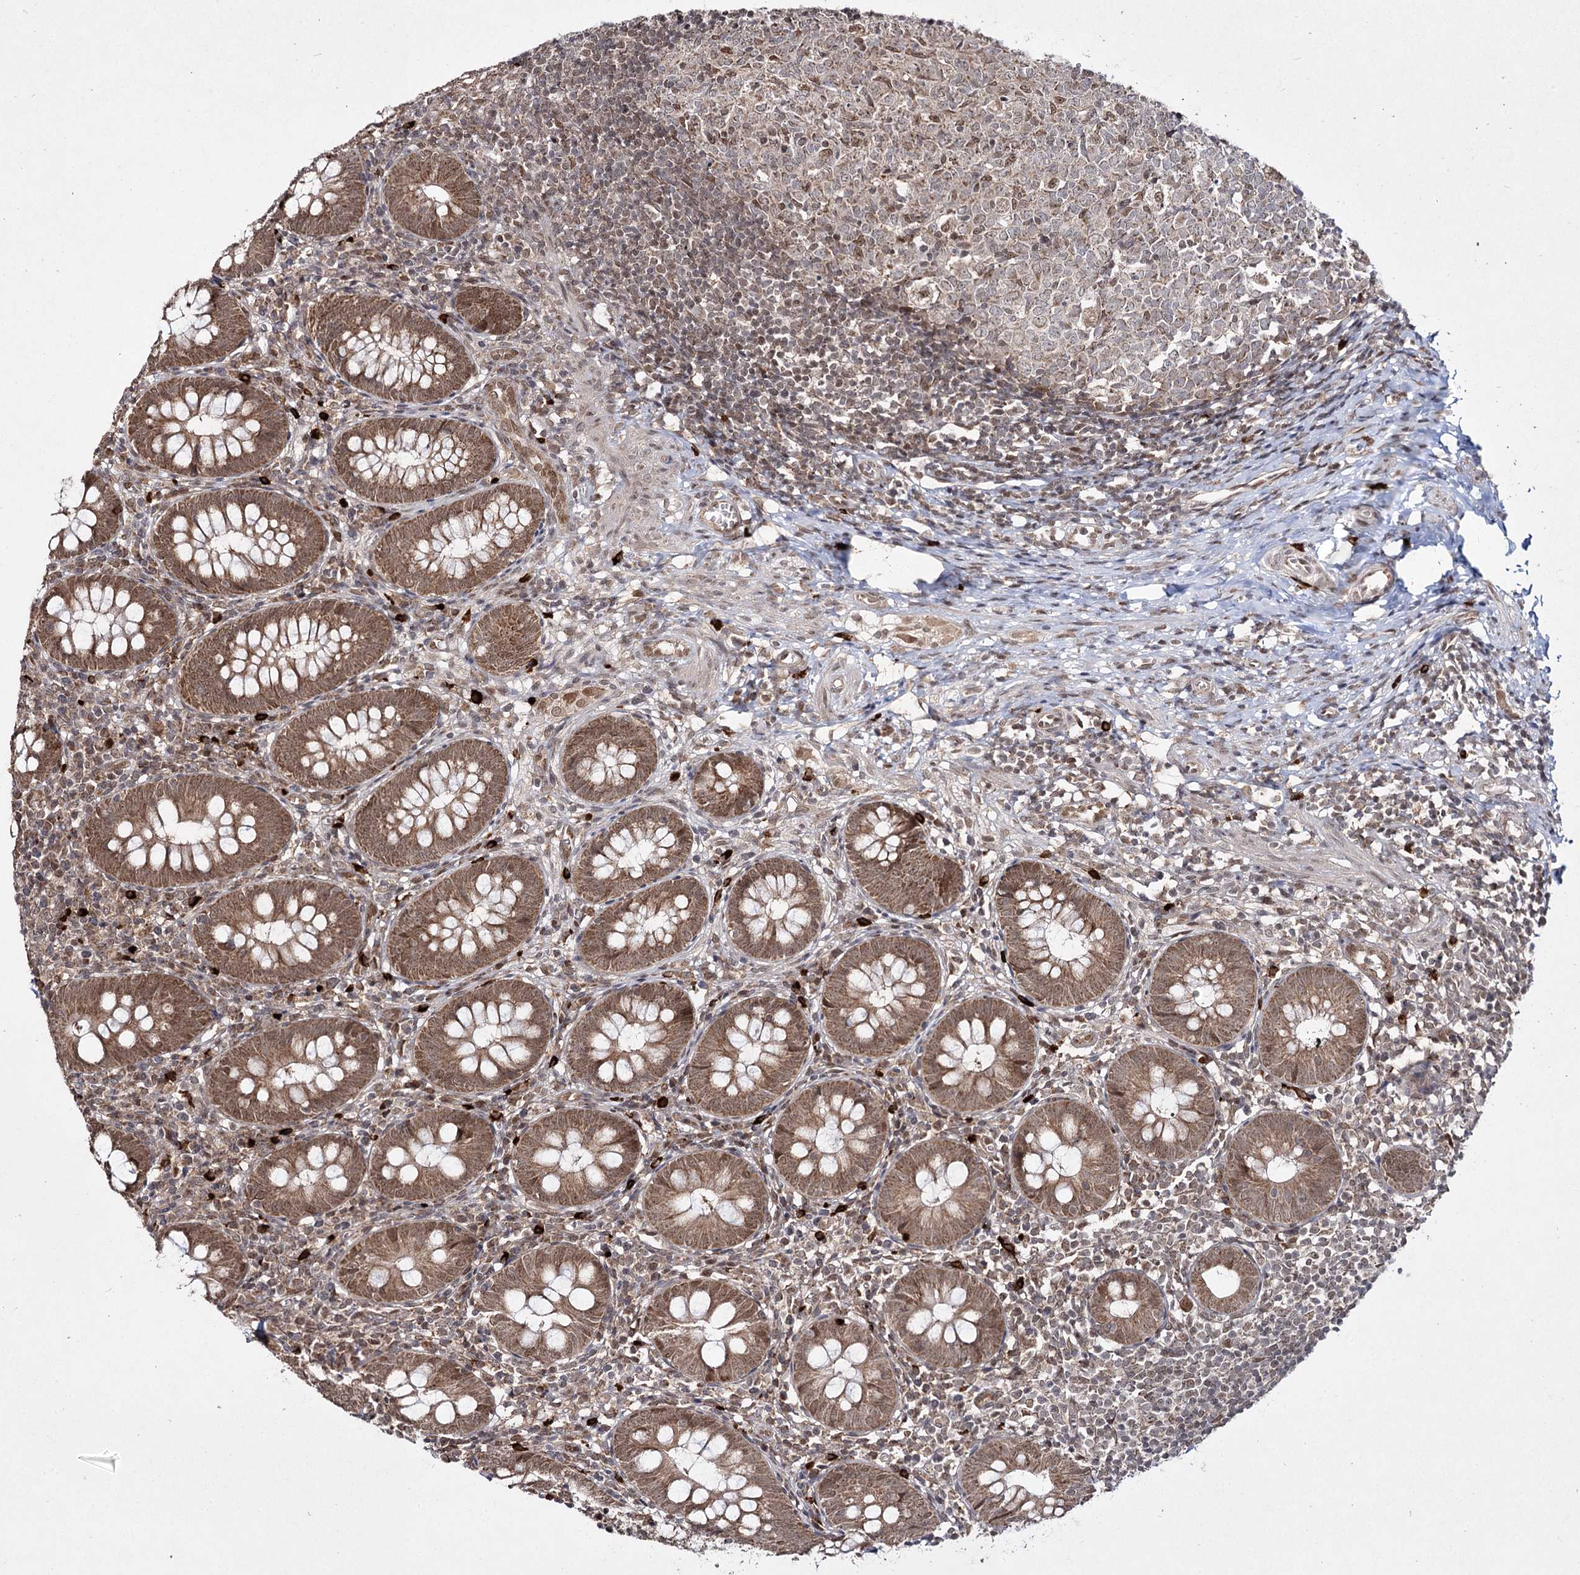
{"staining": {"intensity": "moderate", "quantity": ">75%", "location": "cytoplasmic/membranous,nuclear"}, "tissue": "appendix", "cell_type": "Glandular cells", "image_type": "normal", "snomed": [{"axis": "morphology", "description": "Normal tissue, NOS"}, {"axis": "topography", "description": "Appendix"}], "caption": "Immunohistochemistry (IHC) image of unremarkable appendix: human appendix stained using immunohistochemistry (IHC) displays medium levels of moderate protein expression localized specifically in the cytoplasmic/membranous,nuclear of glandular cells, appearing as a cytoplasmic/membranous,nuclear brown color.", "gene": "TRNT1", "patient": {"sex": "male", "age": 14}}